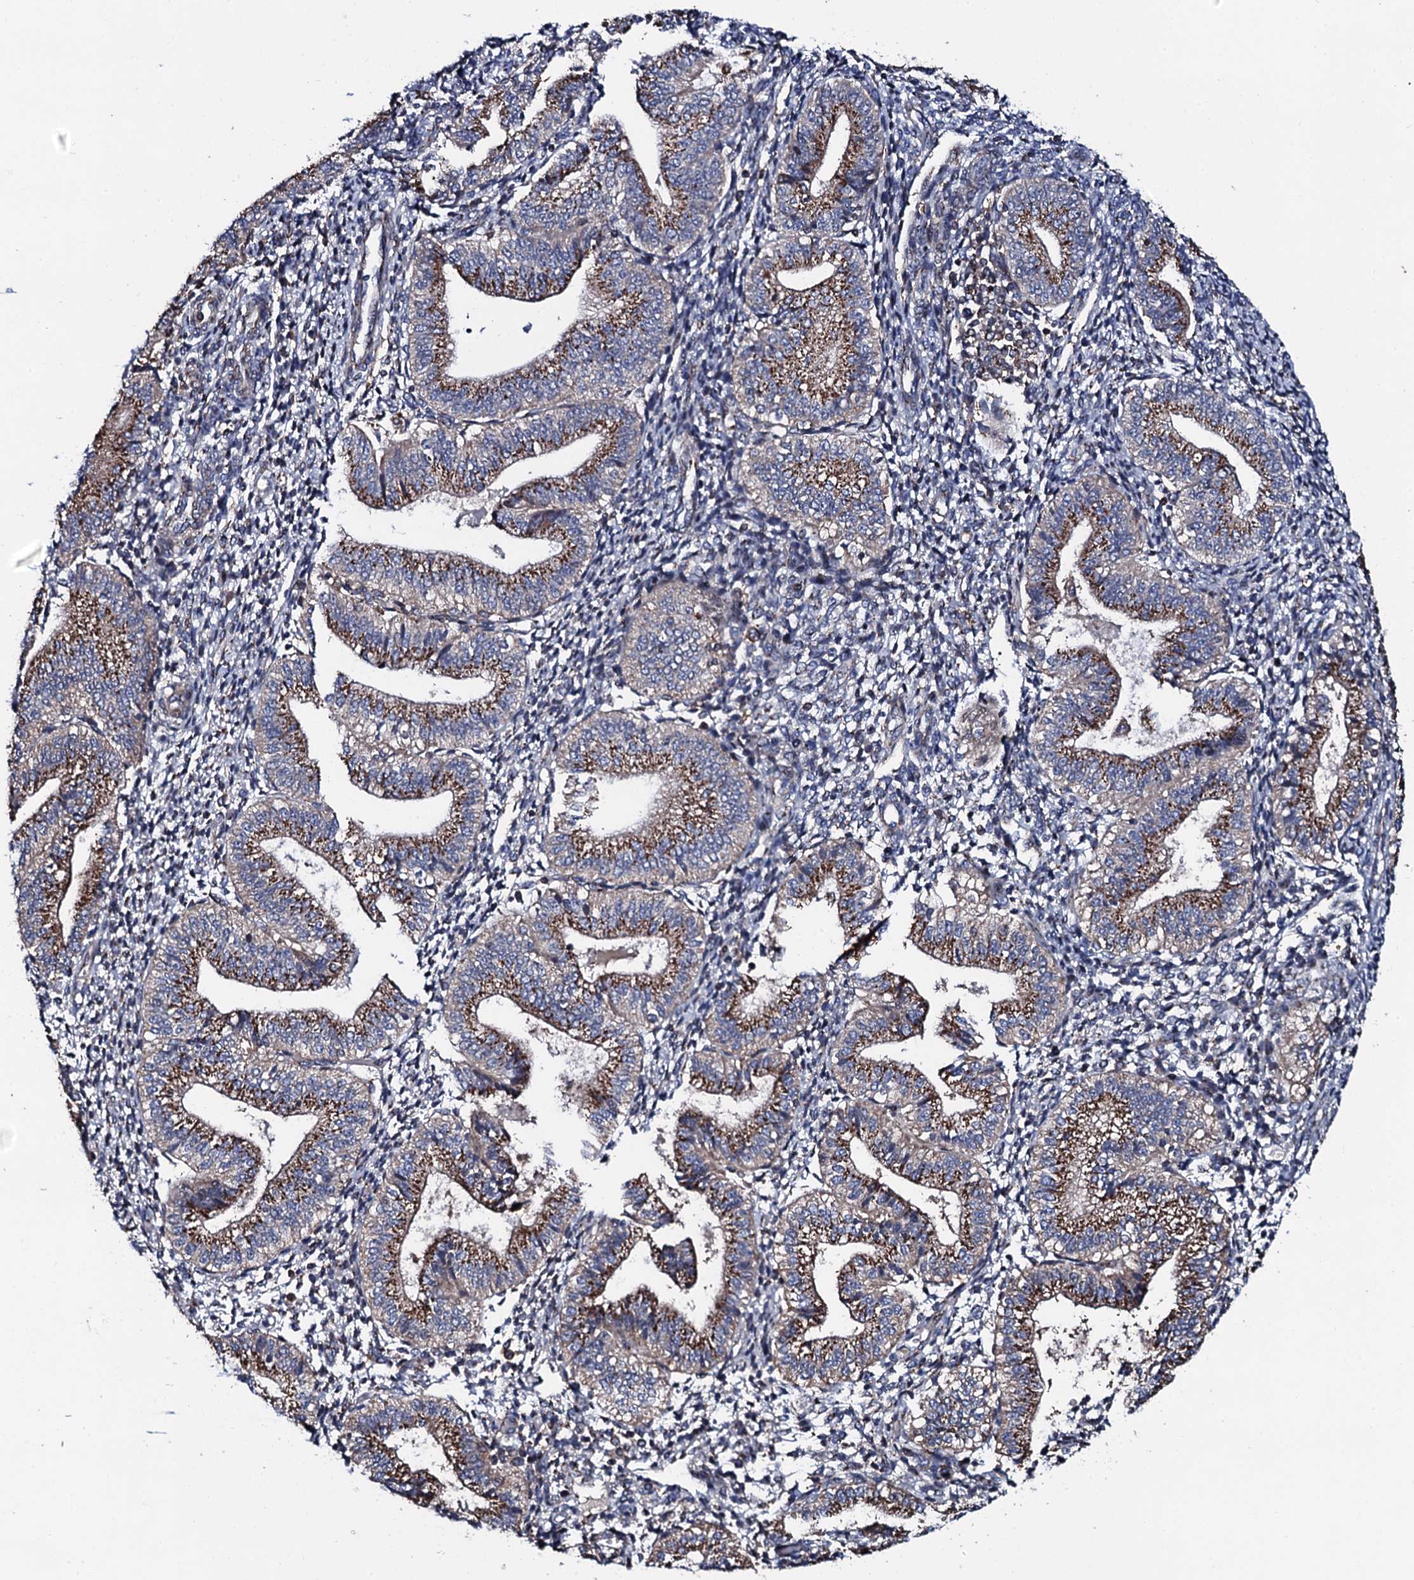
{"staining": {"intensity": "moderate", "quantity": "<25%", "location": "cytoplasmic/membranous"}, "tissue": "endometrium", "cell_type": "Cells in endometrial stroma", "image_type": "normal", "snomed": [{"axis": "morphology", "description": "Normal tissue, NOS"}, {"axis": "topography", "description": "Endometrium"}], "caption": "Immunohistochemical staining of normal human endometrium reveals low levels of moderate cytoplasmic/membranous staining in approximately <25% of cells in endometrial stroma.", "gene": "PLET1", "patient": {"sex": "female", "age": 34}}